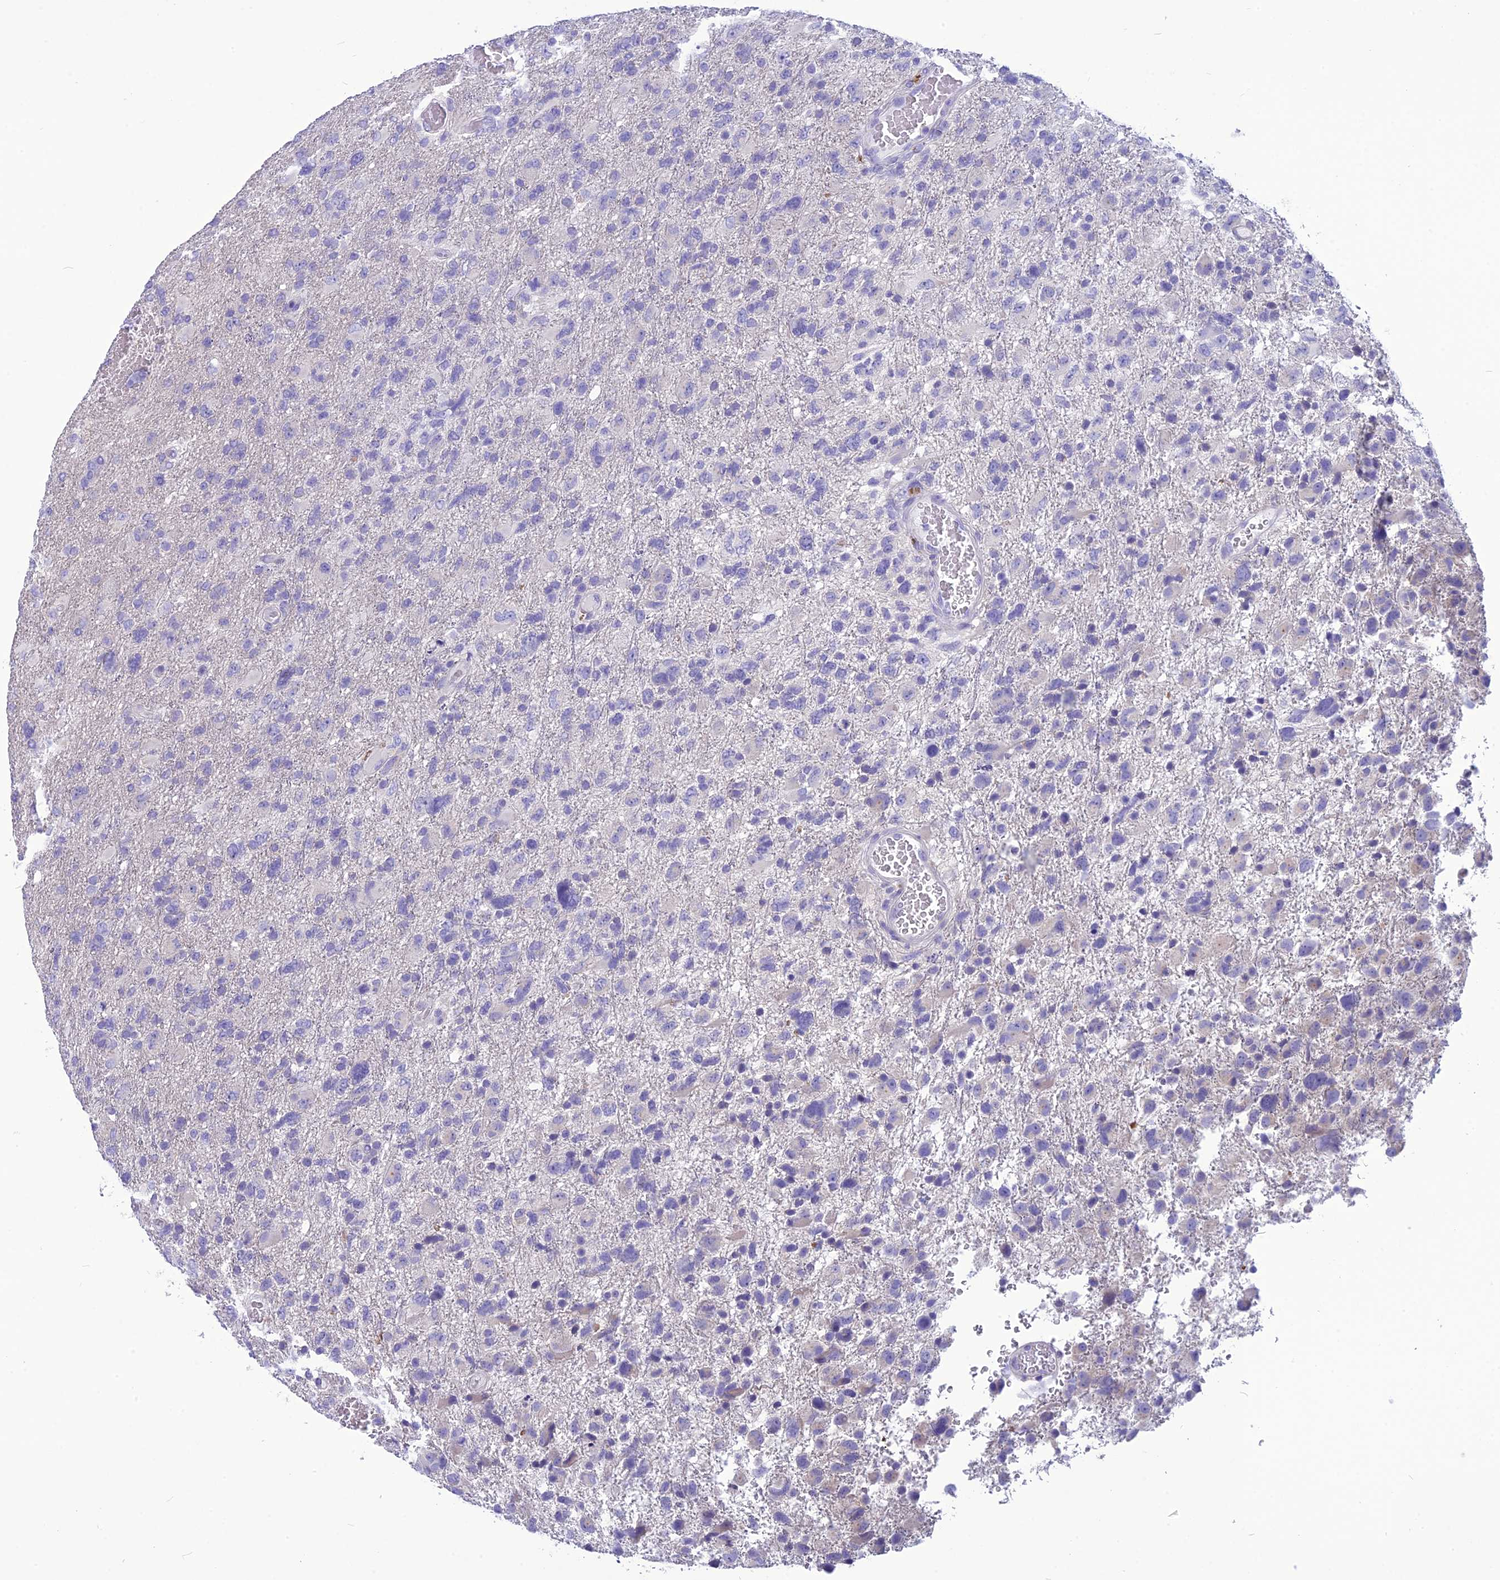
{"staining": {"intensity": "negative", "quantity": "none", "location": "none"}, "tissue": "glioma", "cell_type": "Tumor cells", "image_type": "cancer", "snomed": [{"axis": "morphology", "description": "Glioma, malignant, High grade"}, {"axis": "topography", "description": "Brain"}], "caption": "This is an immunohistochemistry (IHC) image of glioma. There is no positivity in tumor cells.", "gene": "BBS2", "patient": {"sex": "male", "age": 61}}